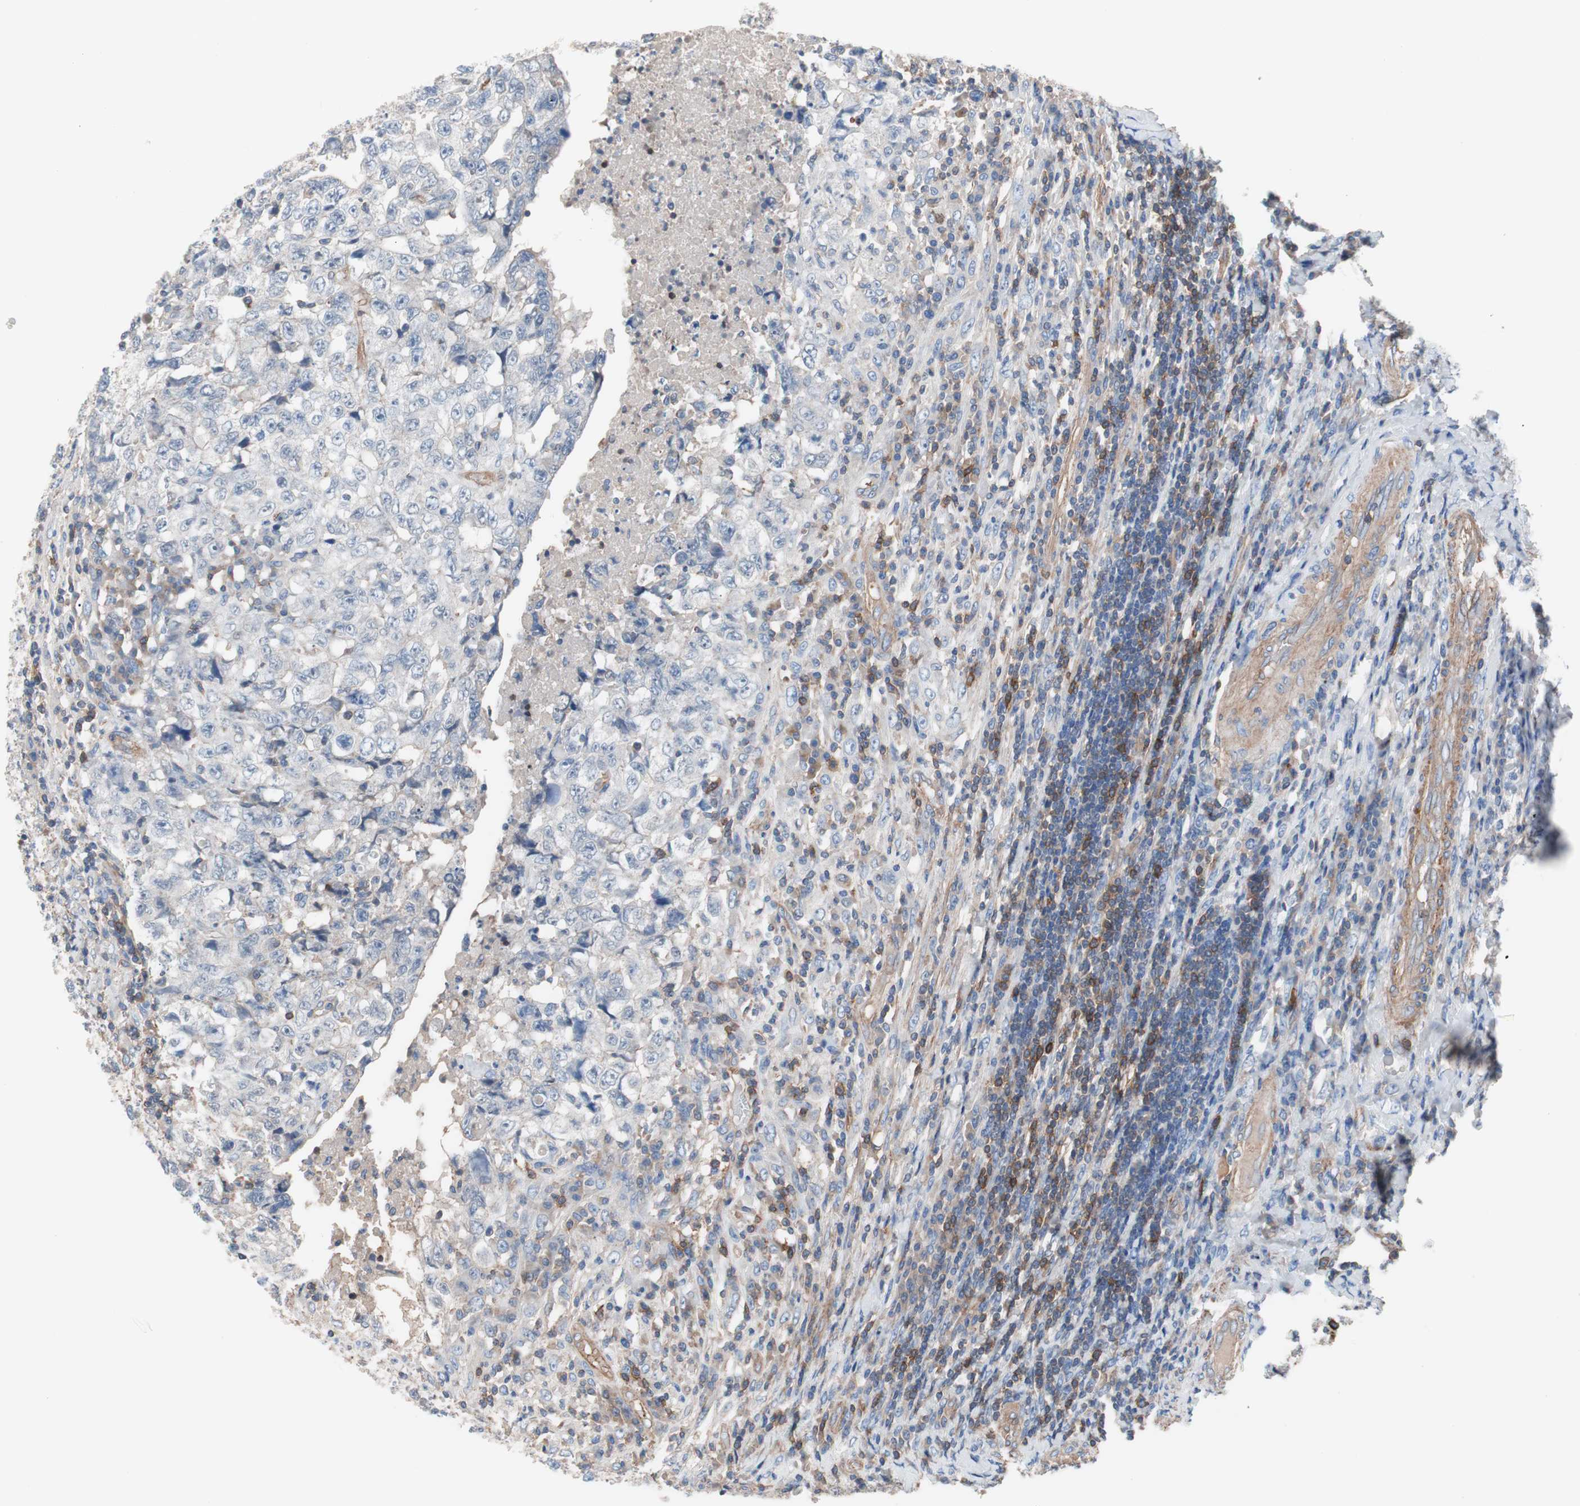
{"staining": {"intensity": "negative", "quantity": "none", "location": "none"}, "tissue": "testis cancer", "cell_type": "Tumor cells", "image_type": "cancer", "snomed": [{"axis": "morphology", "description": "Necrosis, NOS"}, {"axis": "morphology", "description": "Carcinoma, Embryonal, NOS"}, {"axis": "topography", "description": "Testis"}], "caption": "This is an immunohistochemistry micrograph of testis embryonal carcinoma. There is no staining in tumor cells.", "gene": "GPR160", "patient": {"sex": "male", "age": 19}}